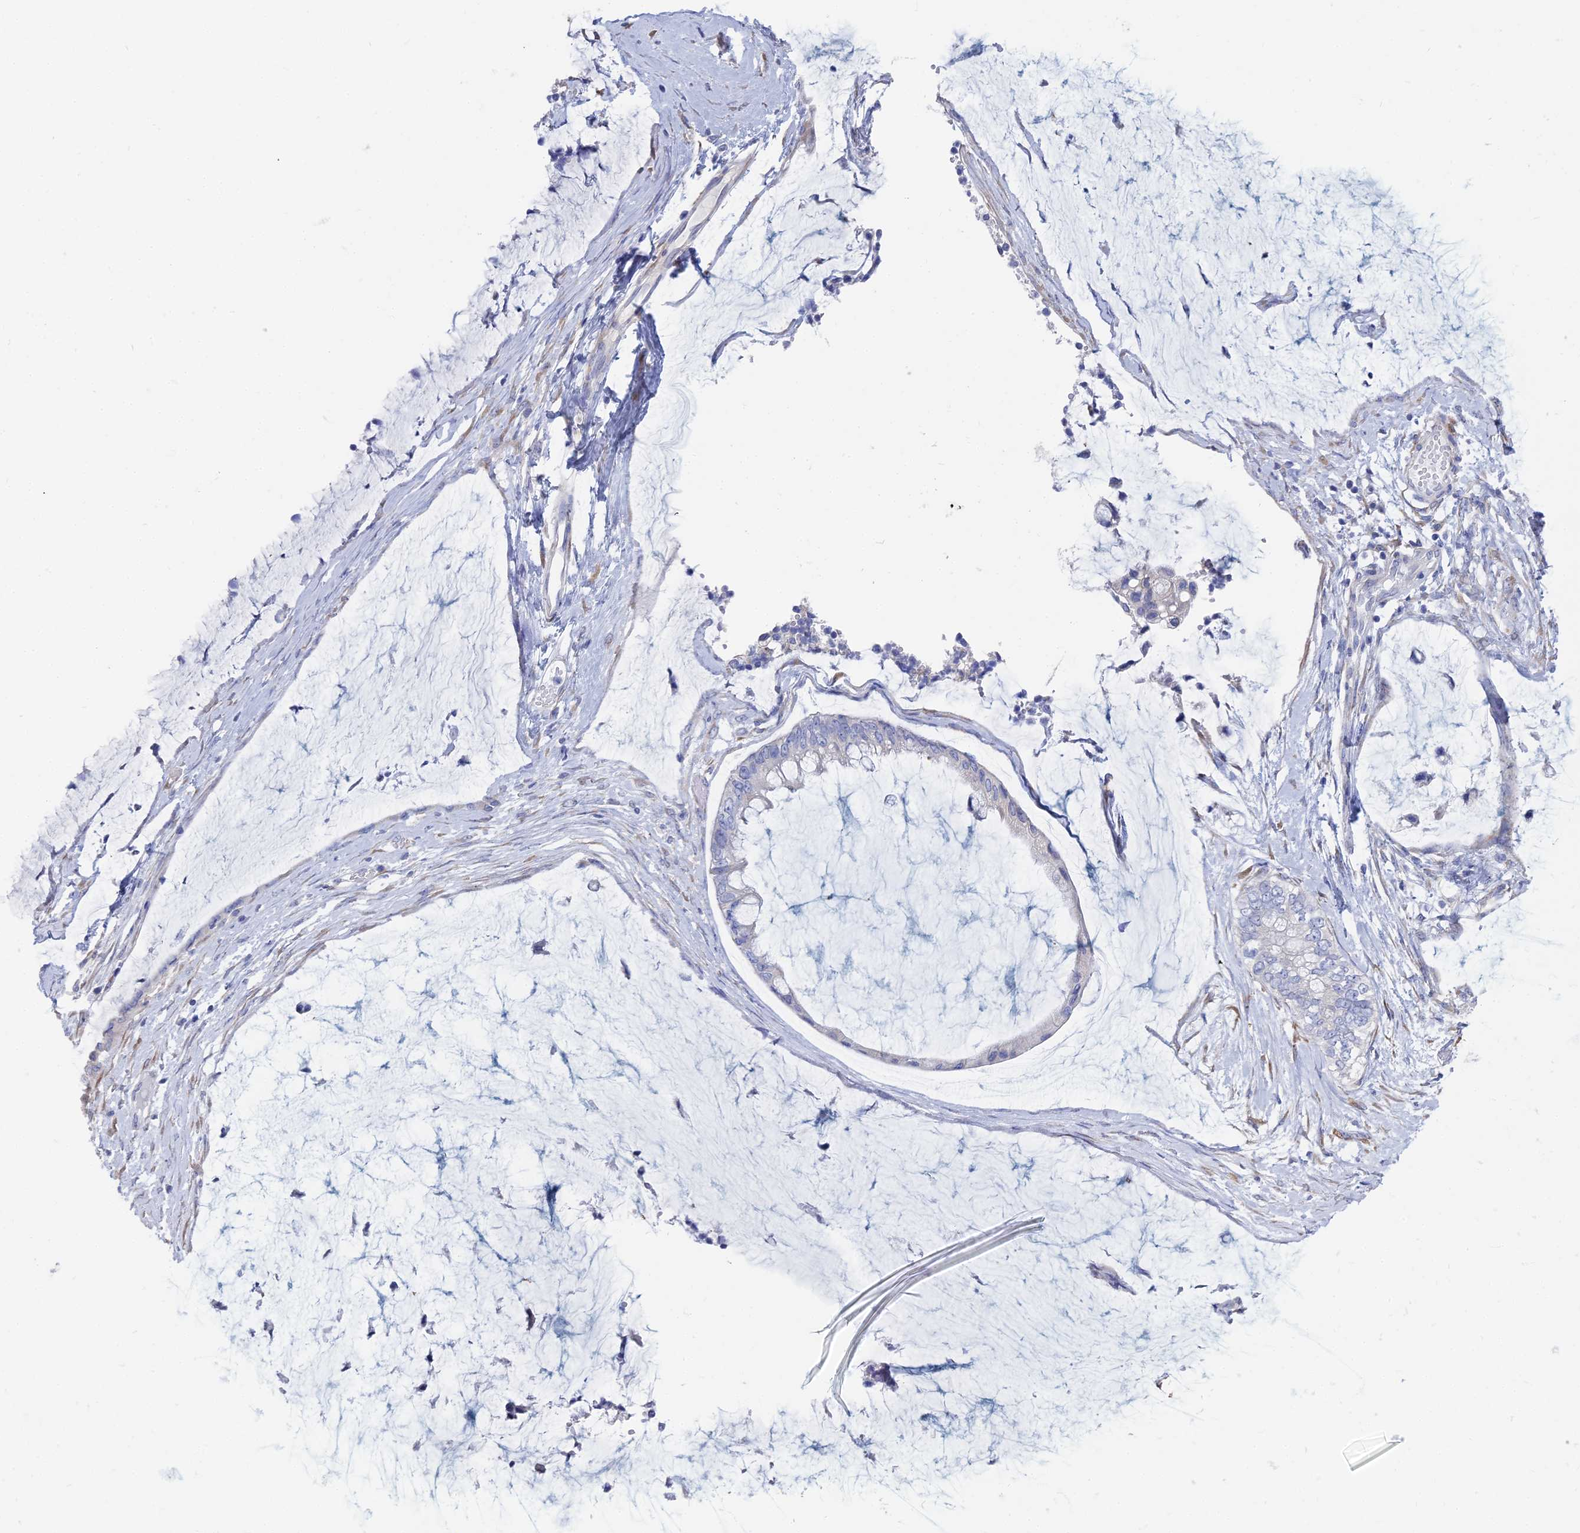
{"staining": {"intensity": "negative", "quantity": "none", "location": "none"}, "tissue": "ovarian cancer", "cell_type": "Tumor cells", "image_type": "cancer", "snomed": [{"axis": "morphology", "description": "Cystadenocarcinoma, mucinous, NOS"}, {"axis": "topography", "description": "Ovary"}], "caption": "There is no significant expression in tumor cells of ovarian cancer (mucinous cystadenocarcinoma). (Stains: DAB (3,3'-diaminobenzidine) IHC with hematoxylin counter stain, Microscopy: brightfield microscopy at high magnification).", "gene": "TNNT3", "patient": {"sex": "female", "age": 39}}